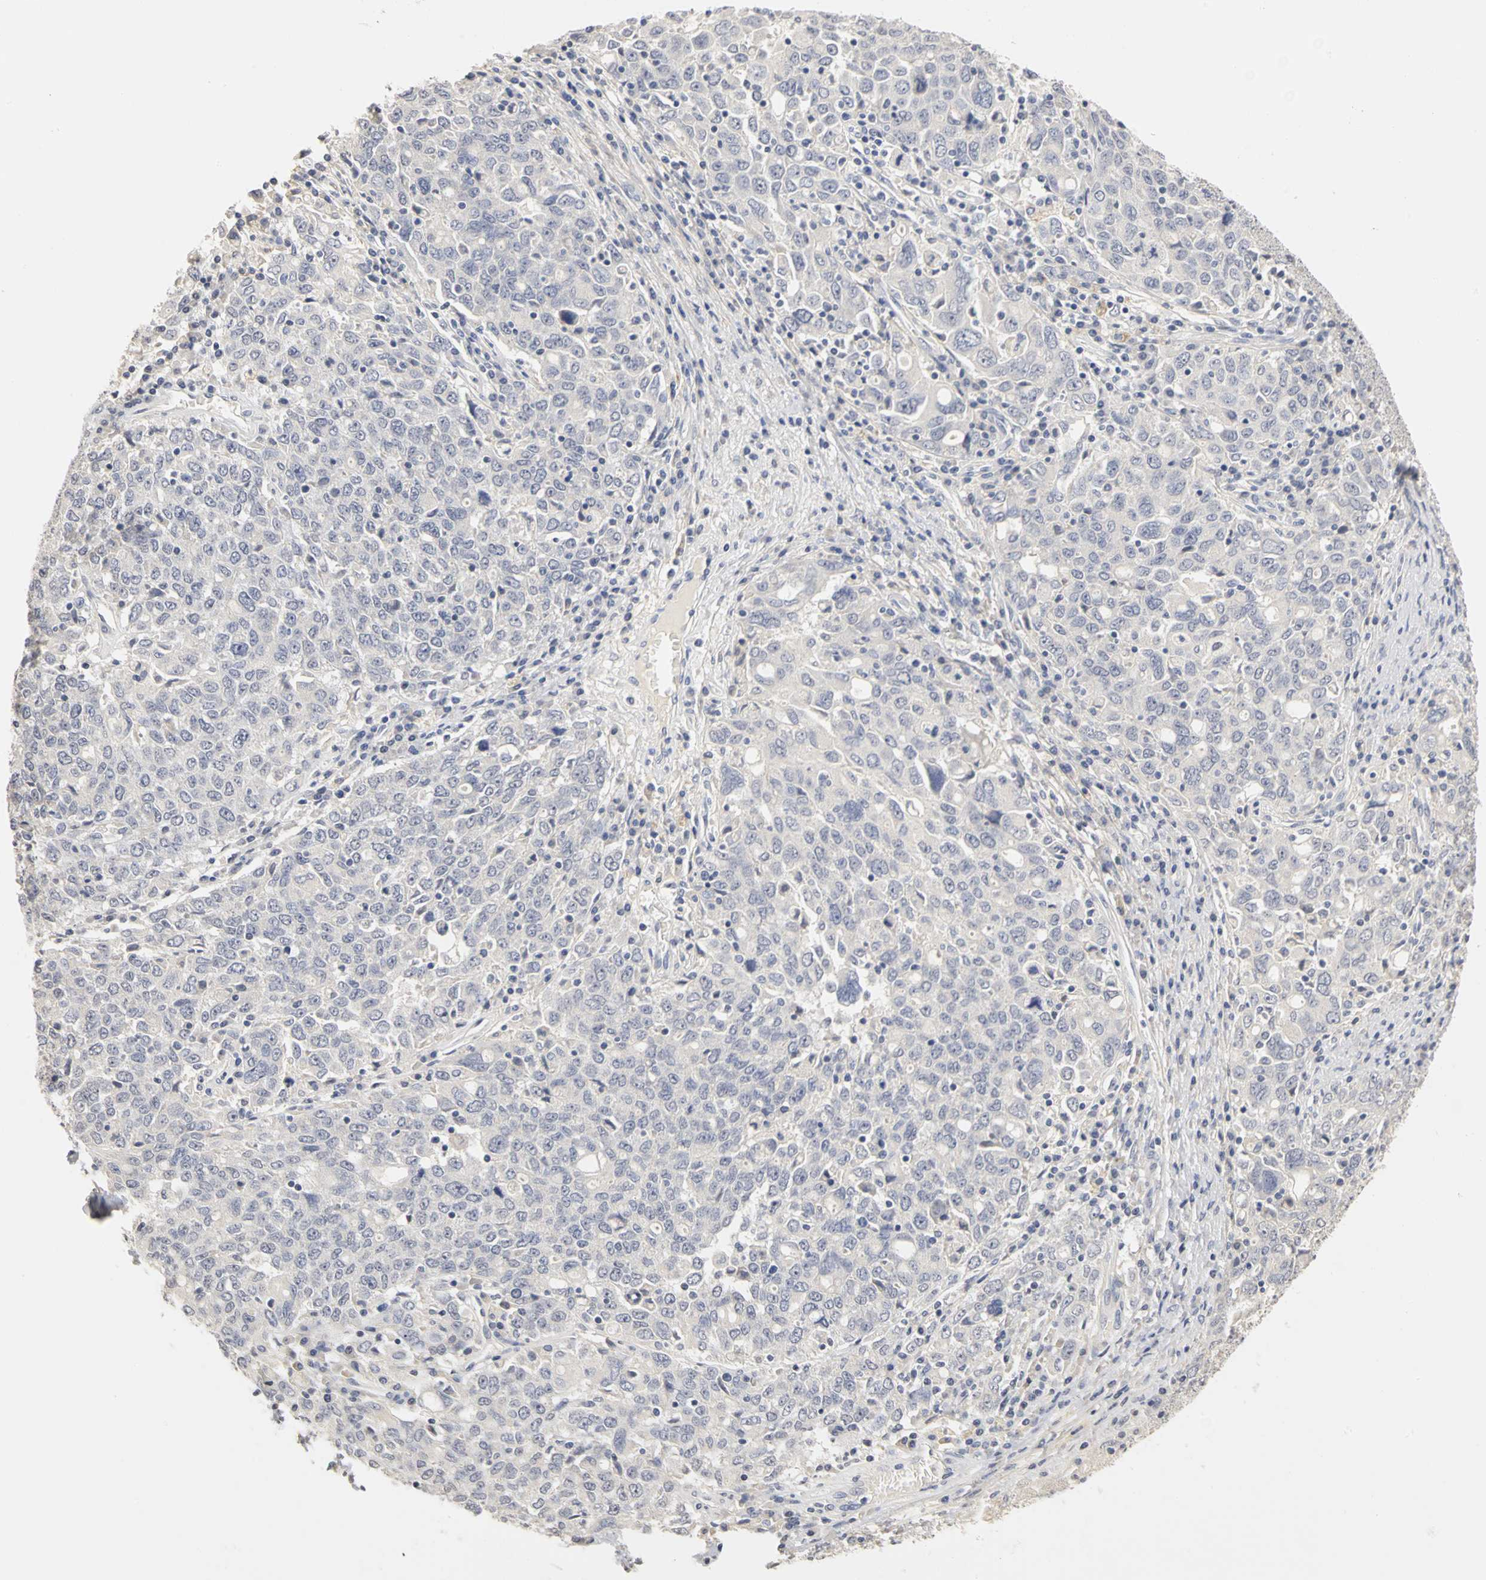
{"staining": {"intensity": "negative", "quantity": "none", "location": "none"}, "tissue": "ovarian cancer", "cell_type": "Tumor cells", "image_type": "cancer", "snomed": [{"axis": "morphology", "description": "Carcinoma, endometroid"}, {"axis": "topography", "description": "Ovary"}], "caption": "High magnification brightfield microscopy of ovarian endometroid carcinoma stained with DAB (3,3'-diaminobenzidine) (brown) and counterstained with hematoxylin (blue): tumor cells show no significant positivity. (DAB (3,3'-diaminobenzidine) immunohistochemistry with hematoxylin counter stain).", "gene": "PGR", "patient": {"sex": "female", "age": 62}}